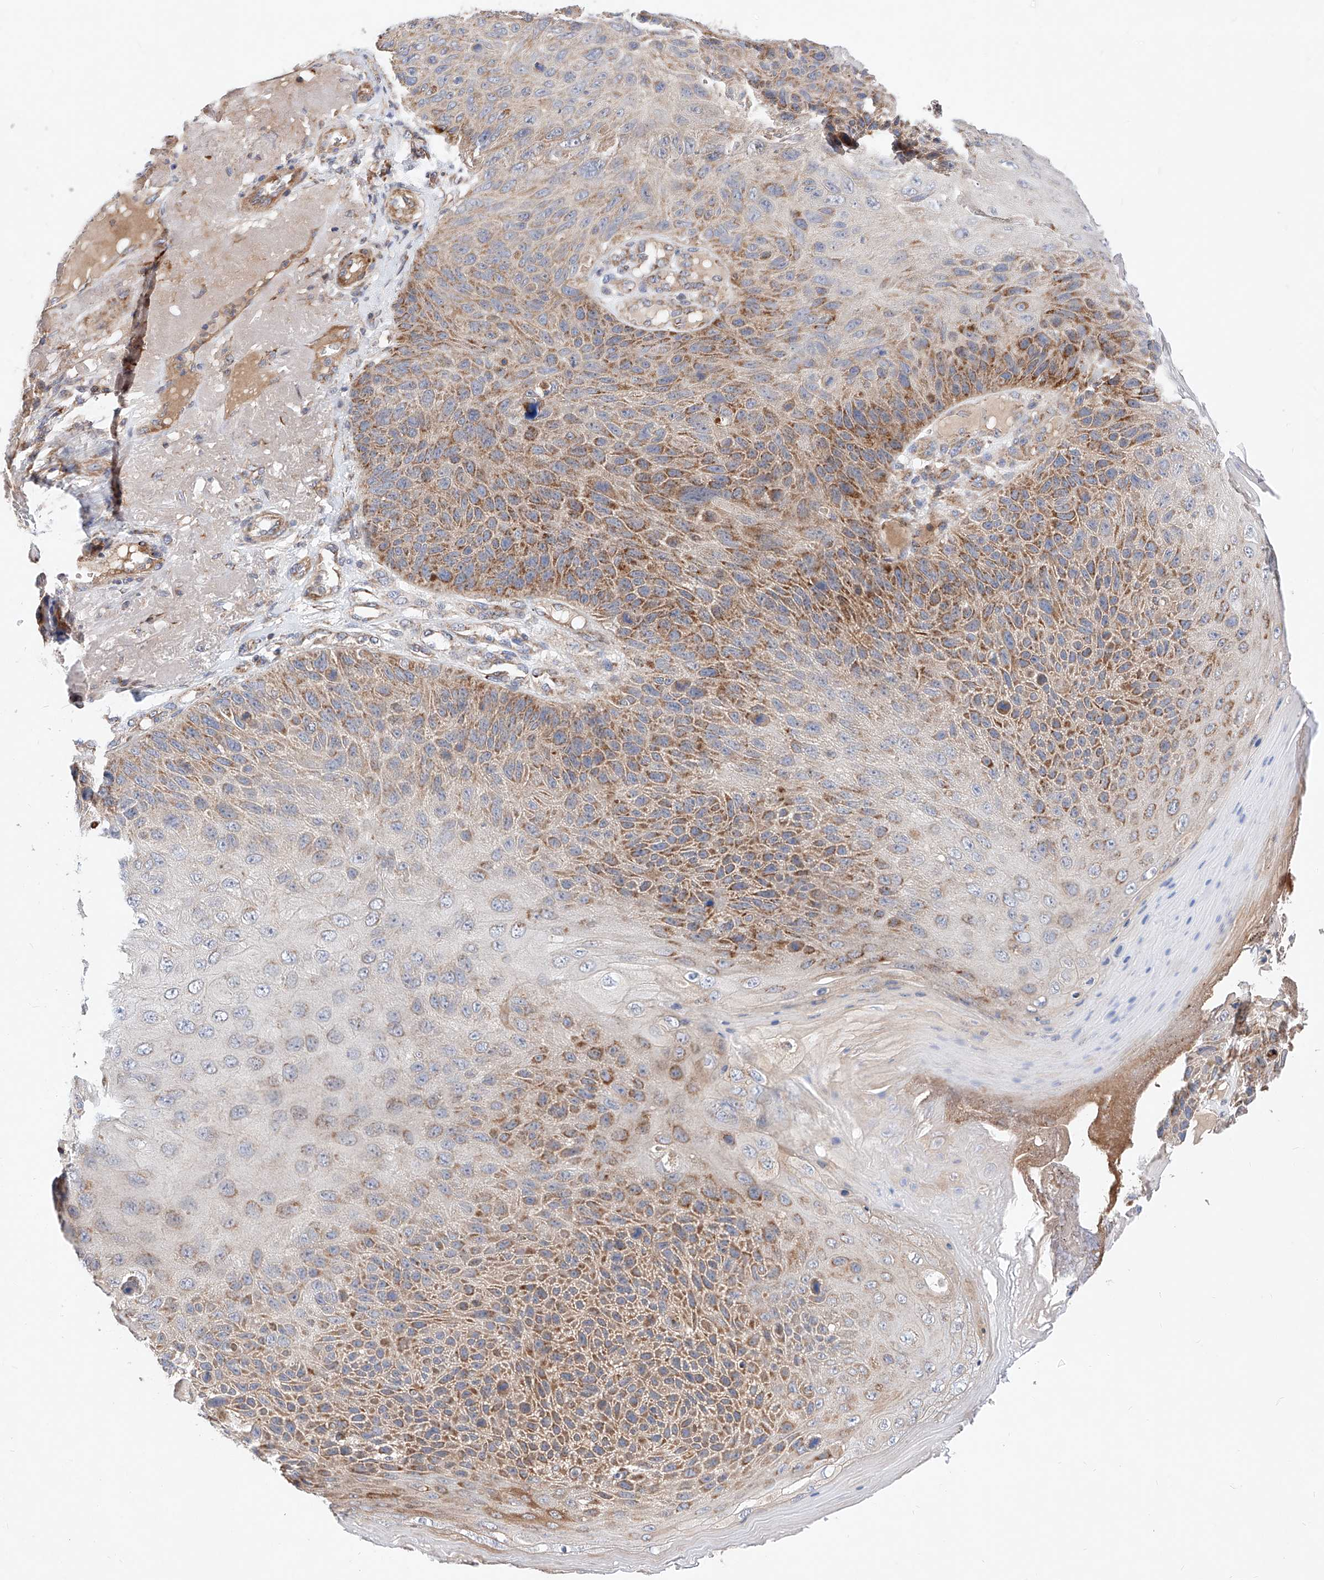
{"staining": {"intensity": "moderate", "quantity": ">75%", "location": "cytoplasmic/membranous"}, "tissue": "skin cancer", "cell_type": "Tumor cells", "image_type": "cancer", "snomed": [{"axis": "morphology", "description": "Squamous cell carcinoma, NOS"}, {"axis": "topography", "description": "Skin"}], "caption": "DAB (3,3'-diaminobenzidine) immunohistochemical staining of human skin cancer (squamous cell carcinoma) exhibits moderate cytoplasmic/membranous protein expression in approximately >75% of tumor cells.", "gene": "NR1D1", "patient": {"sex": "female", "age": 88}}